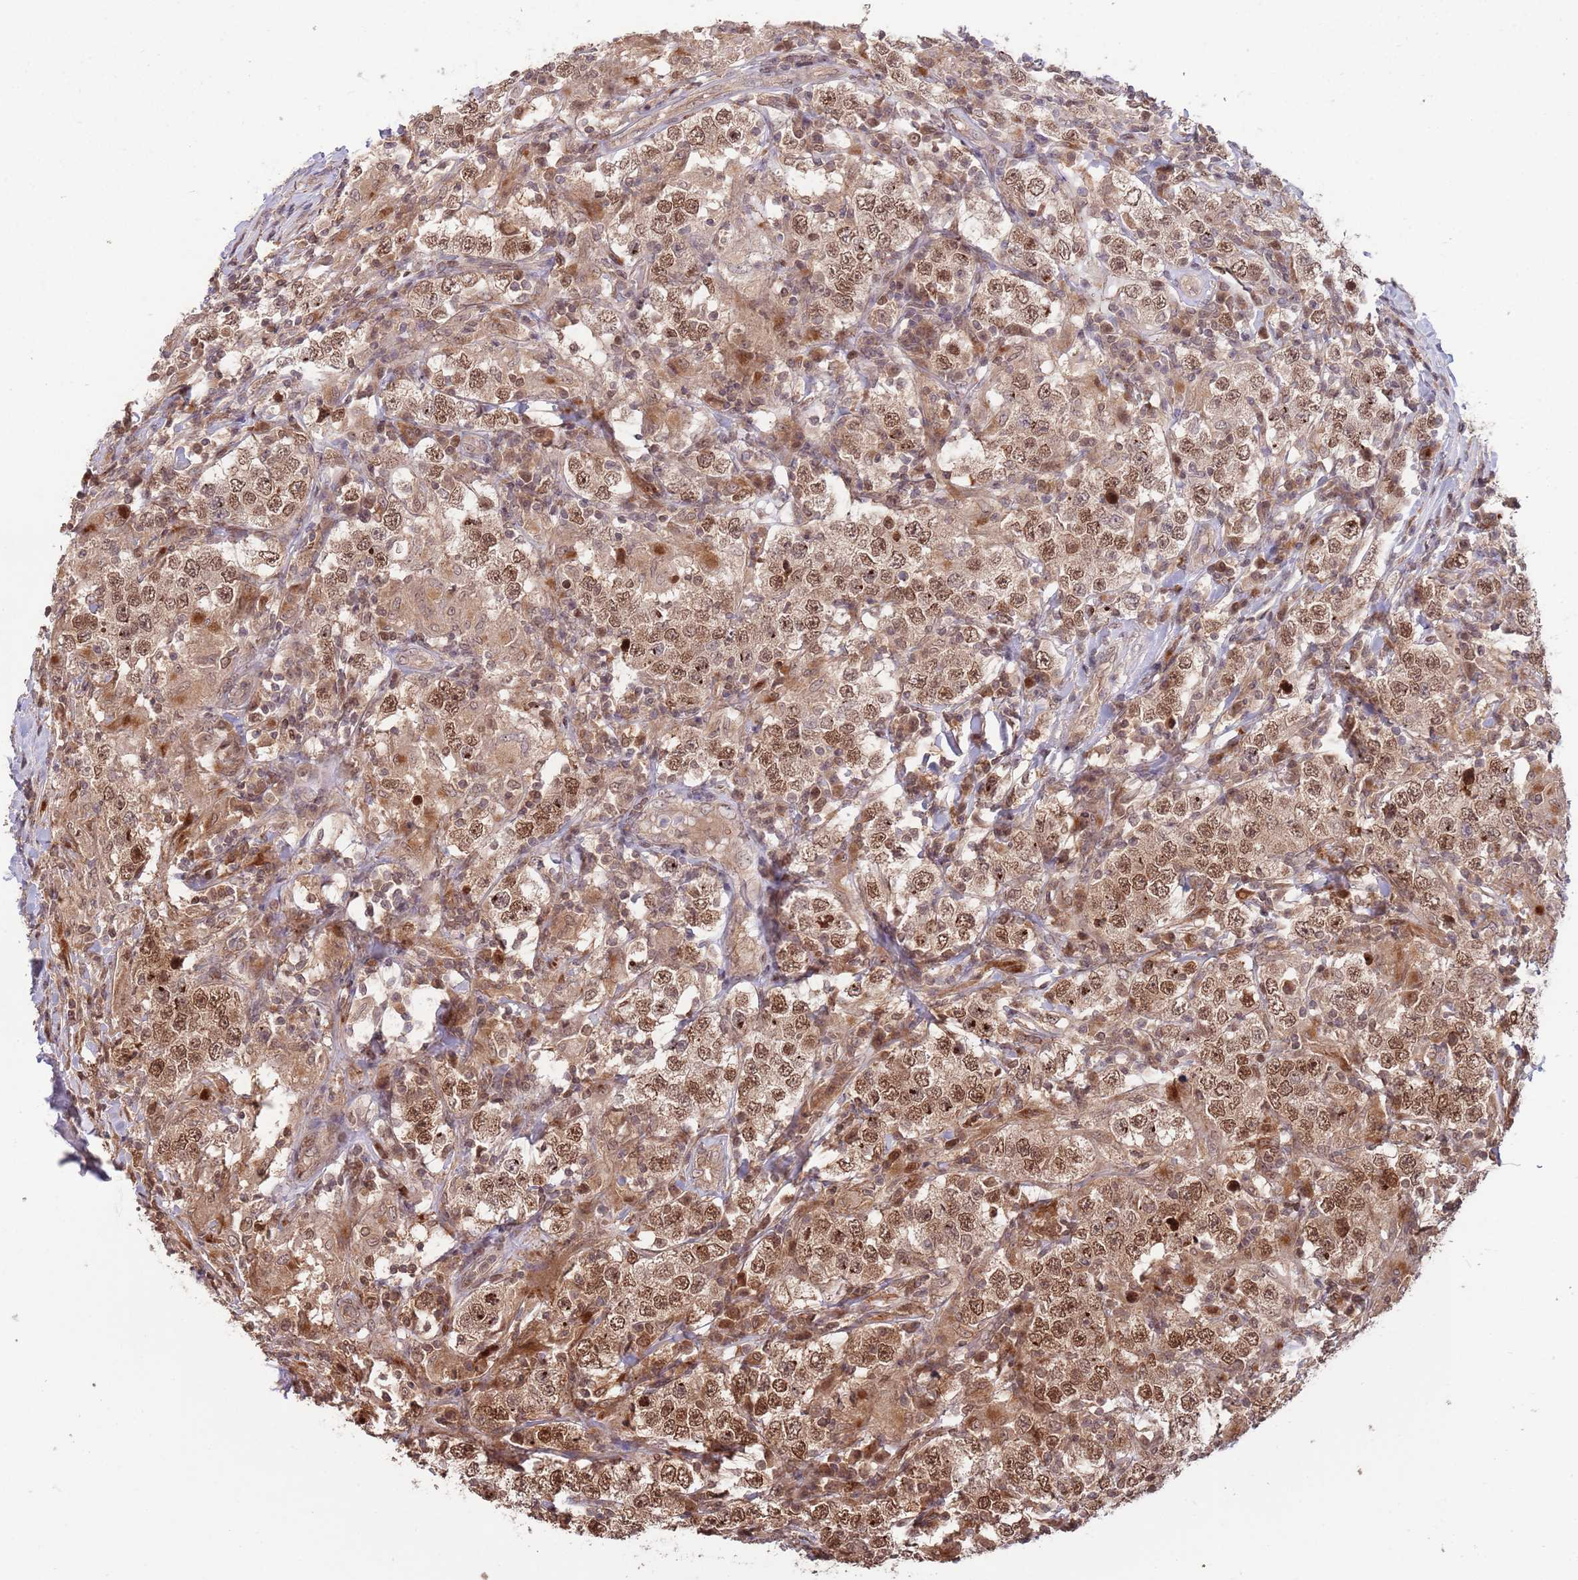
{"staining": {"intensity": "strong", "quantity": ">75%", "location": "cytoplasmic/membranous,nuclear"}, "tissue": "testis cancer", "cell_type": "Tumor cells", "image_type": "cancer", "snomed": [{"axis": "morphology", "description": "Seminoma, NOS"}, {"axis": "morphology", "description": "Carcinoma, Embryonal, NOS"}, {"axis": "topography", "description": "Testis"}], "caption": "A photomicrograph showing strong cytoplasmic/membranous and nuclear positivity in about >75% of tumor cells in seminoma (testis), as visualized by brown immunohistochemical staining.", "gene": "SALL1", "patient": {"sex": "male", "age": 41}}